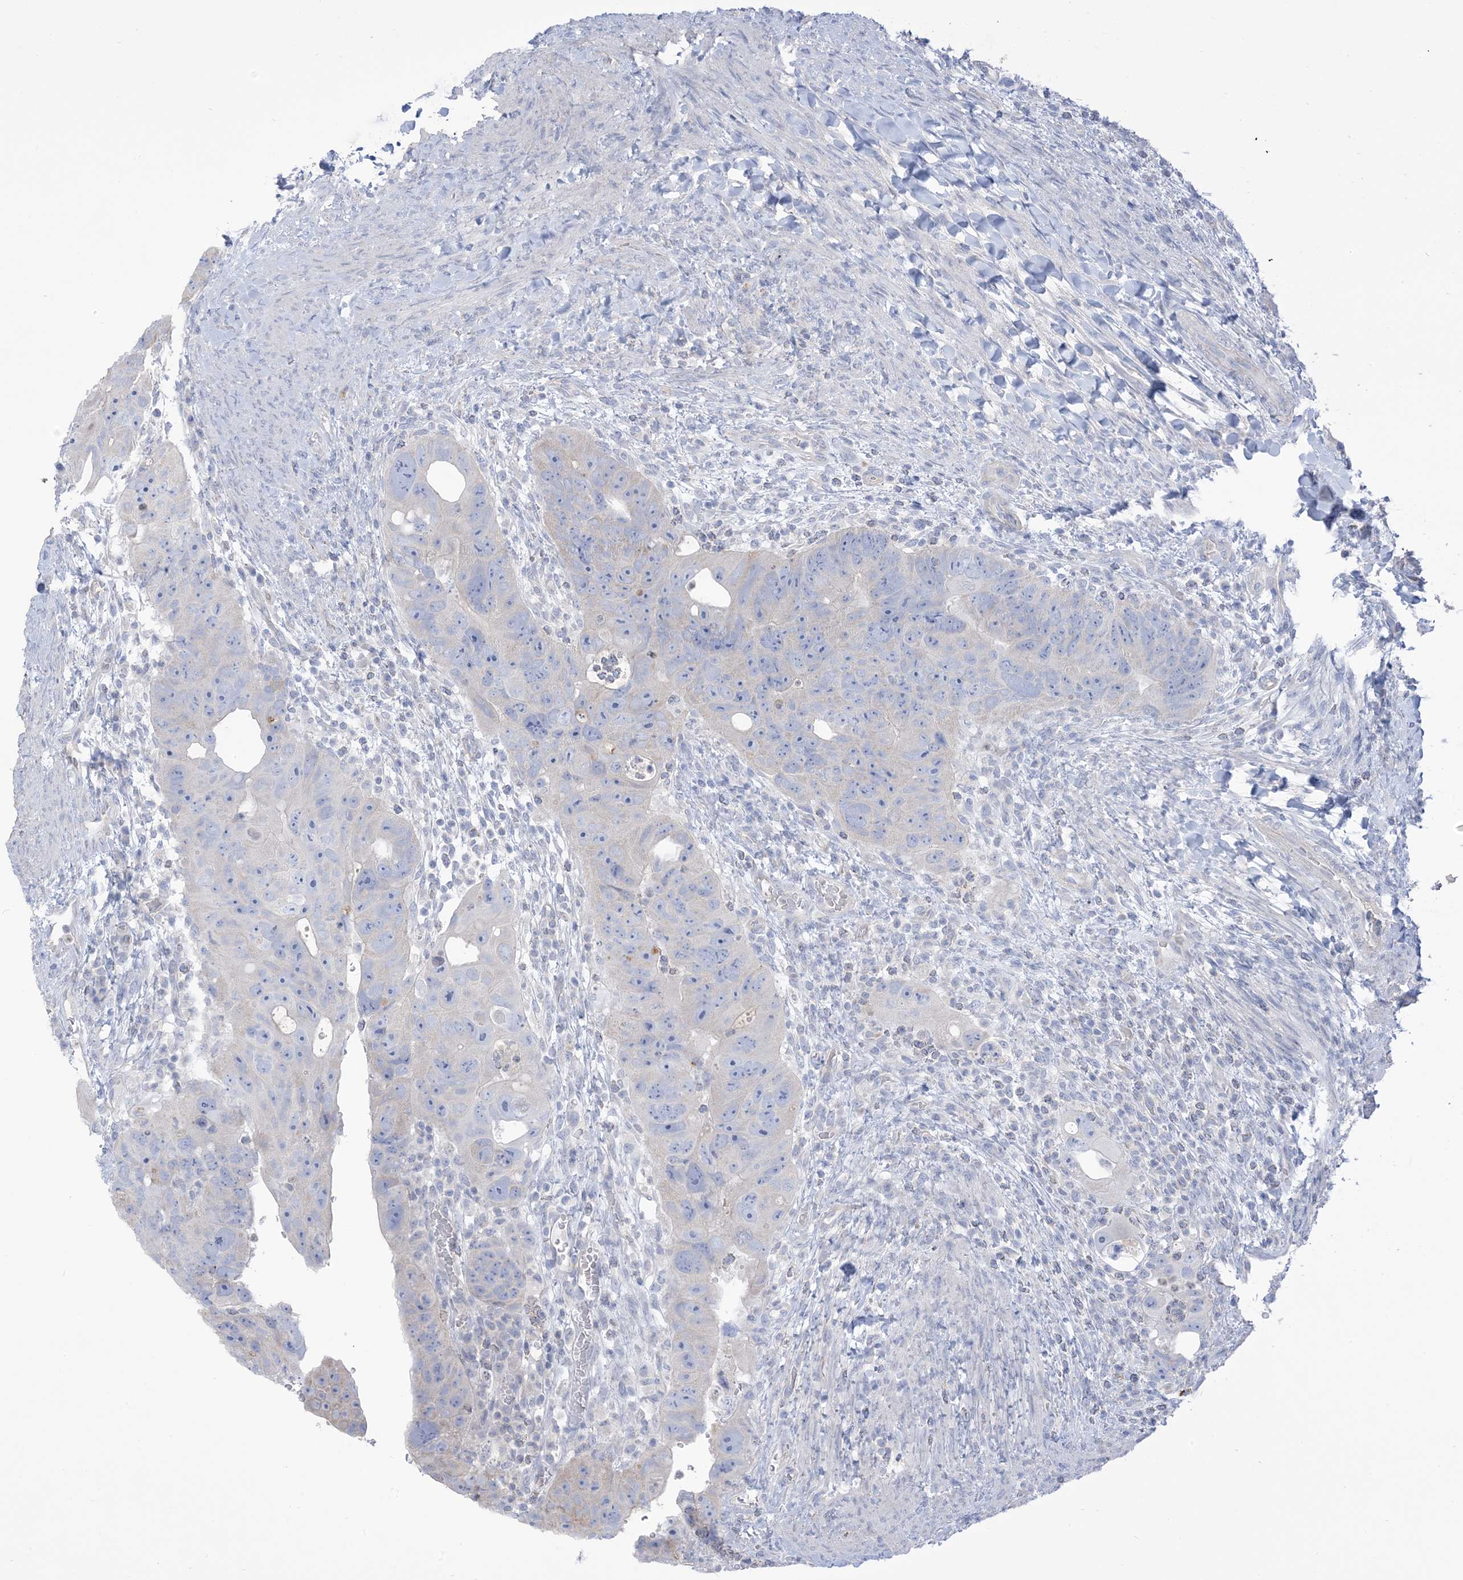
{"staining": {"intensity": "weak", "quantity": "<25%", "location": "cytoplasmic/membranous"}, "tissue": "colorectal cancer", "cell_type": "Tumor cells", "image_type": "cancer", "snomed": [{"axis": "morphology", "description": "Adenocarcinoma, NOS"}, {"axis": "topography", "description": "Rectum"}], "caption": "IHC of adenocarcinoma (colorectal) displays no positivity in tumor cells.", "gene": "MTHFD2L", "patient": {"sex": "male", "age": 59}}